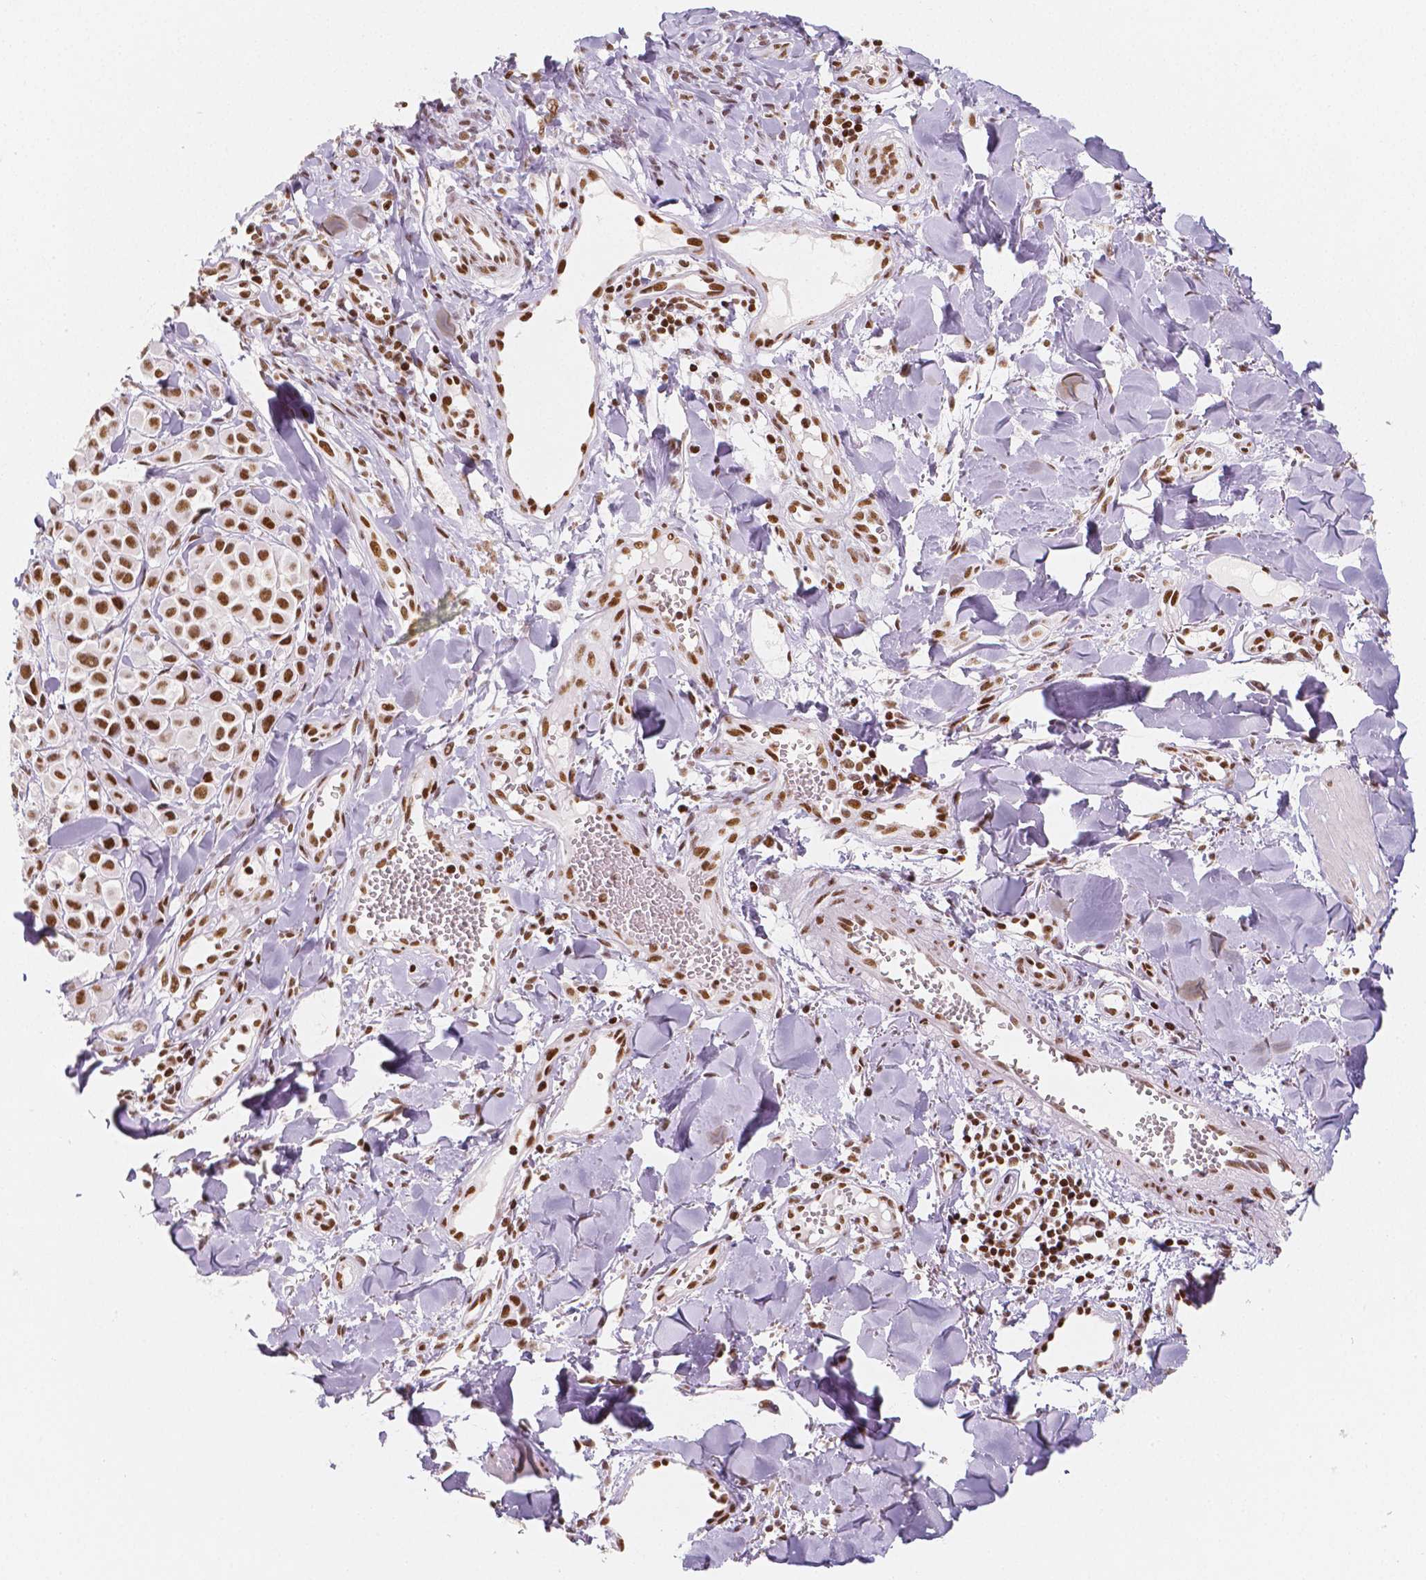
{"staining": {"intensity": "moderate", "quantity": ">75%", "location": "nuclear"}, "tissue": "melanoma", "cell_type": "Tumor cells", "image_type": "cancer", "snomed": [{"axis": "morphology", "description": "Malignant melanoma, NOS"}, {"axis": "topography", "description": "Skin"}], "caption": "IHC staining of malignant melanoma, which displays medium levels of moderate nuclear staining in about >75% of tumor cells indicating moderate nuclear protein expression. The staining was performed using DAB (brown) for protein detection and nuclei were counterstained in hematoxylin (blue).", "gene": "HDAC1", "patient": {"sex": "male", "age": 77}}